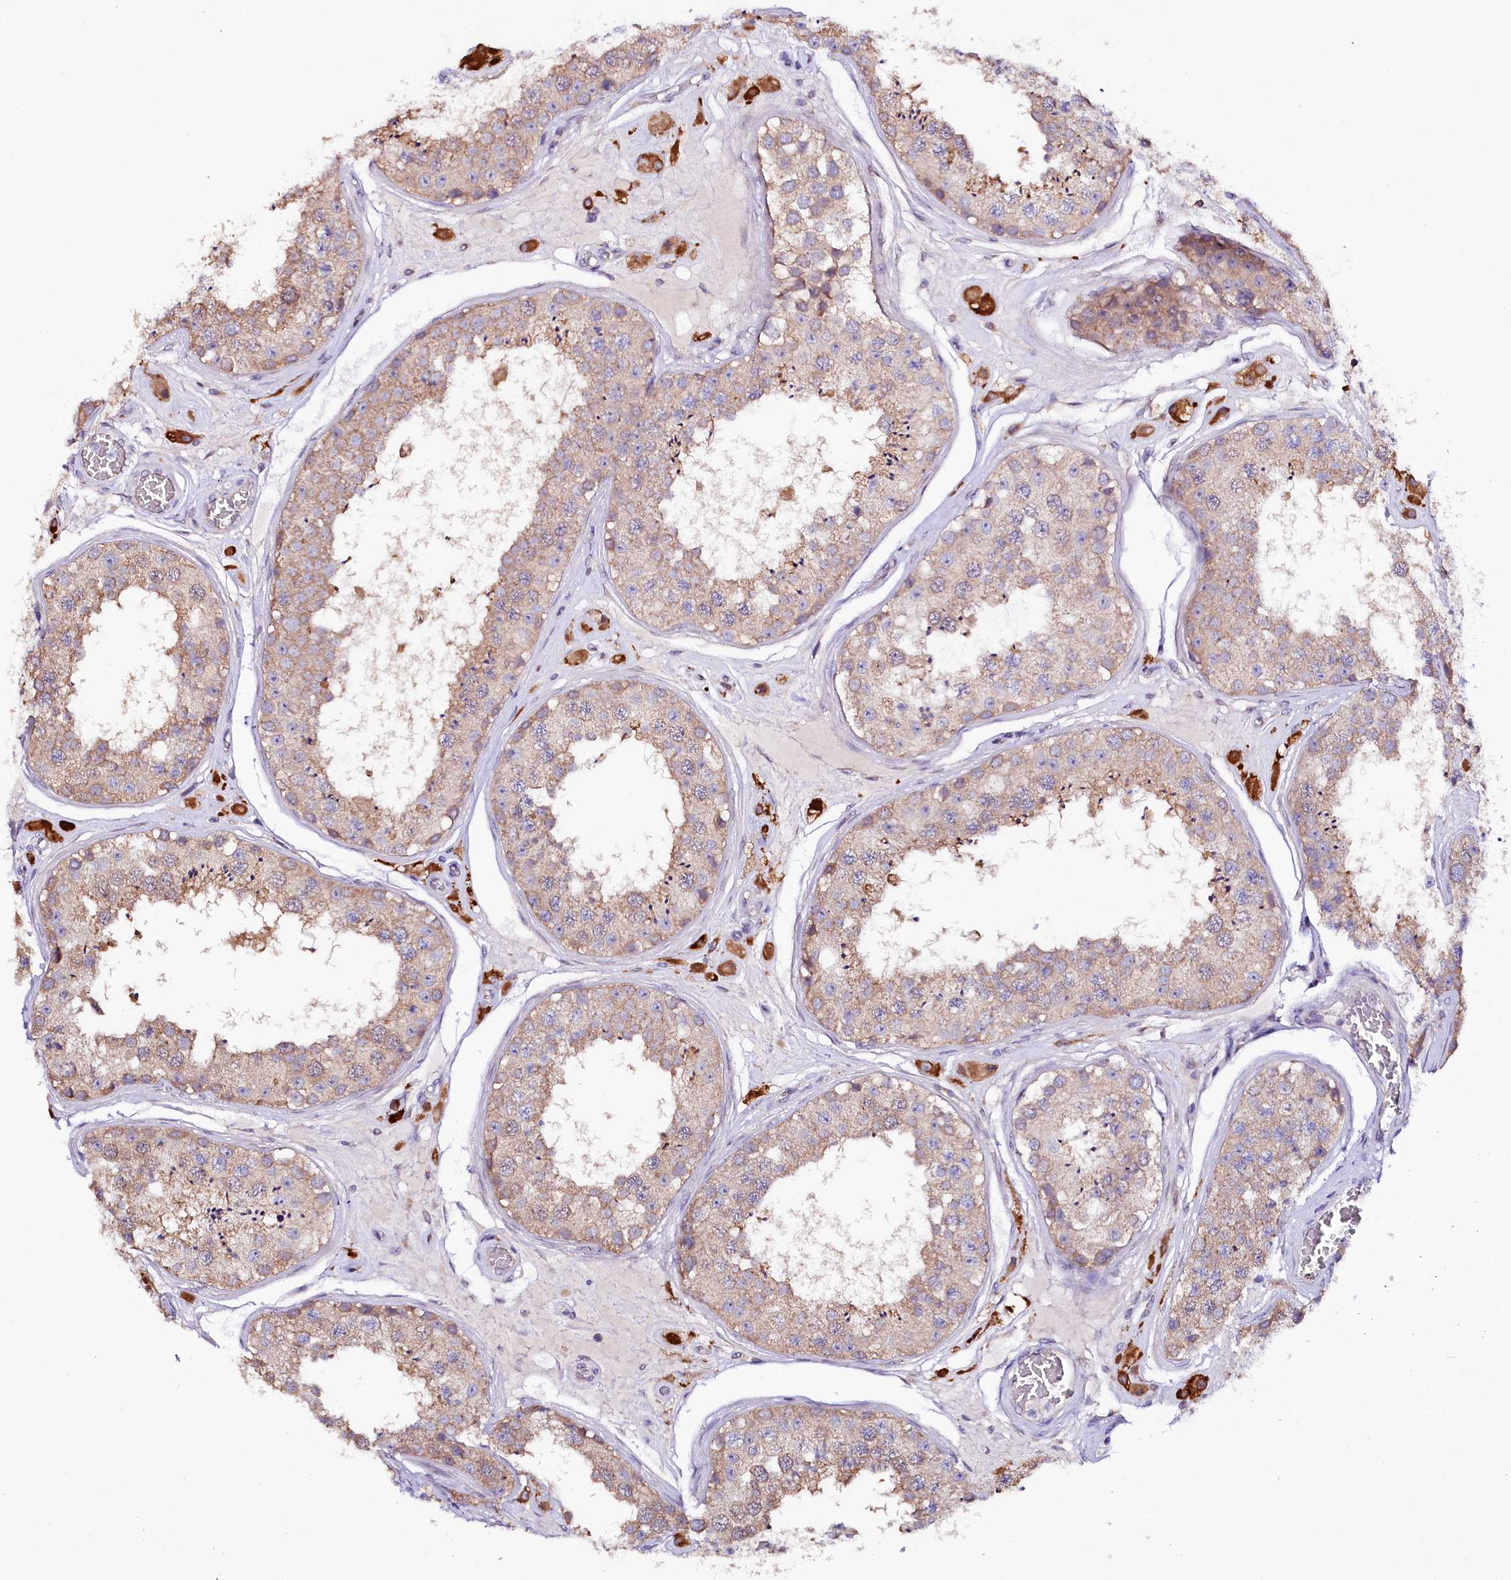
{"staining": {"intensity": "weak", "quantity": ">75%", "location": "cytoplasmic/membranous"}, "tissue": "testis", "cell_type": "Cells in seminiferous ducts", "image_type": "normal", "snomed": [{"axis": "morphology", "description": "Normal tissue, NOS"}, {"axis": "topography", "description": "Testis"}], "caption": "Immunohistochemical staining of normal human testis displays >75% levels of weak cytoplasmic/membranous protein staining in about >75% of cells in seminiferous ducts.", "gene": "CEP295", "patient": {"sex": "male", "age": 25}}